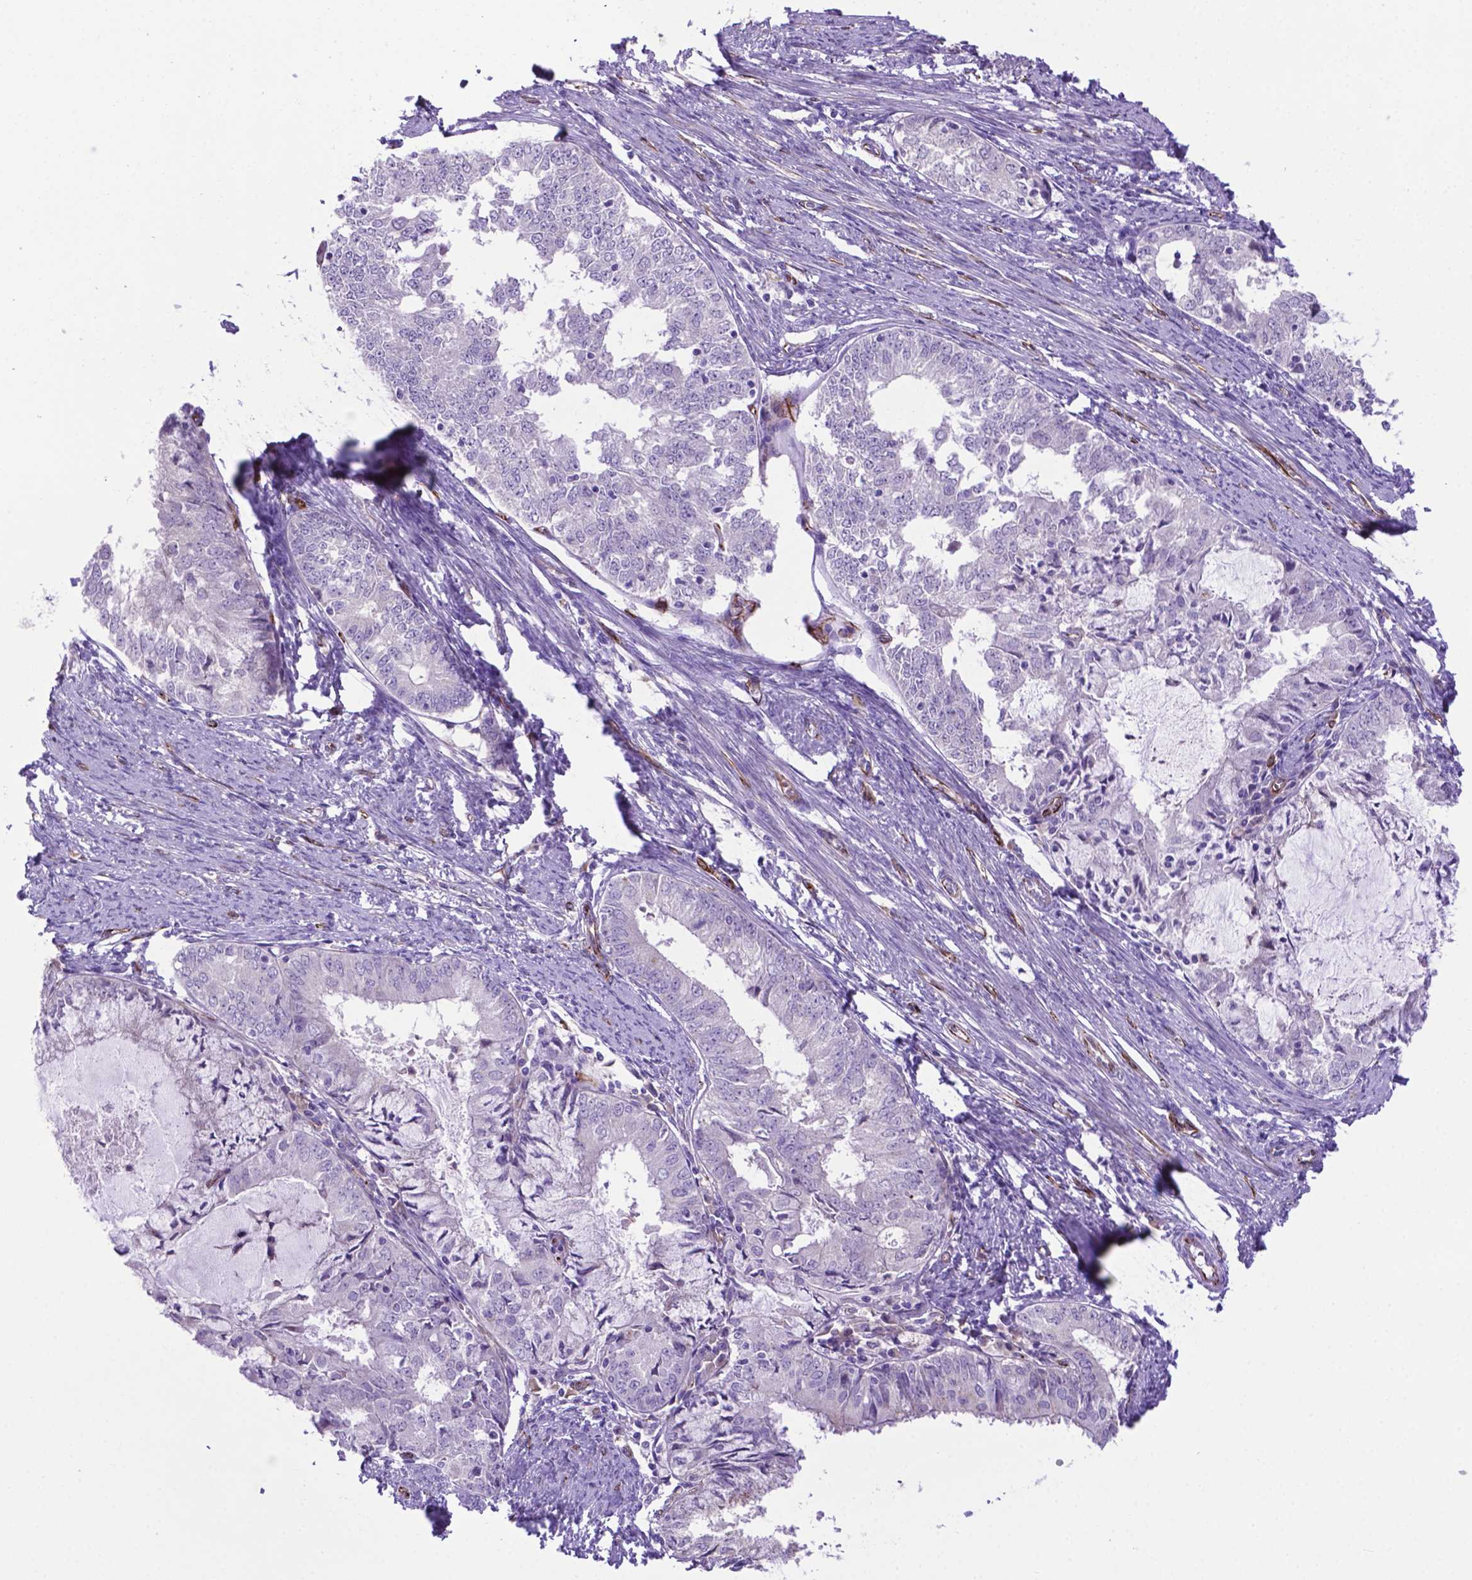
{"staining": {"intensity": "negative", "quantity": "none", "location": "none"}, "tissue": "endometrial cancer", "cell_type": "Tumor cells", "image_type": "cancer", "snomed": [{"axis": "morphology", "description": "Adenocarcinoma, NOS"}, {"axis": "topography", "description": "Endometrium"}], "caption": "Tumor cells show no significant protein staining in endometrial cancer (adenocarcinoma). (DAB (3,3'-diaminobenzidine) immunohistochemistry visualized using brightfield microscopy, high magnification).", "gene": "LZTR1", "patient": {"sex": "female", "age": 57}}